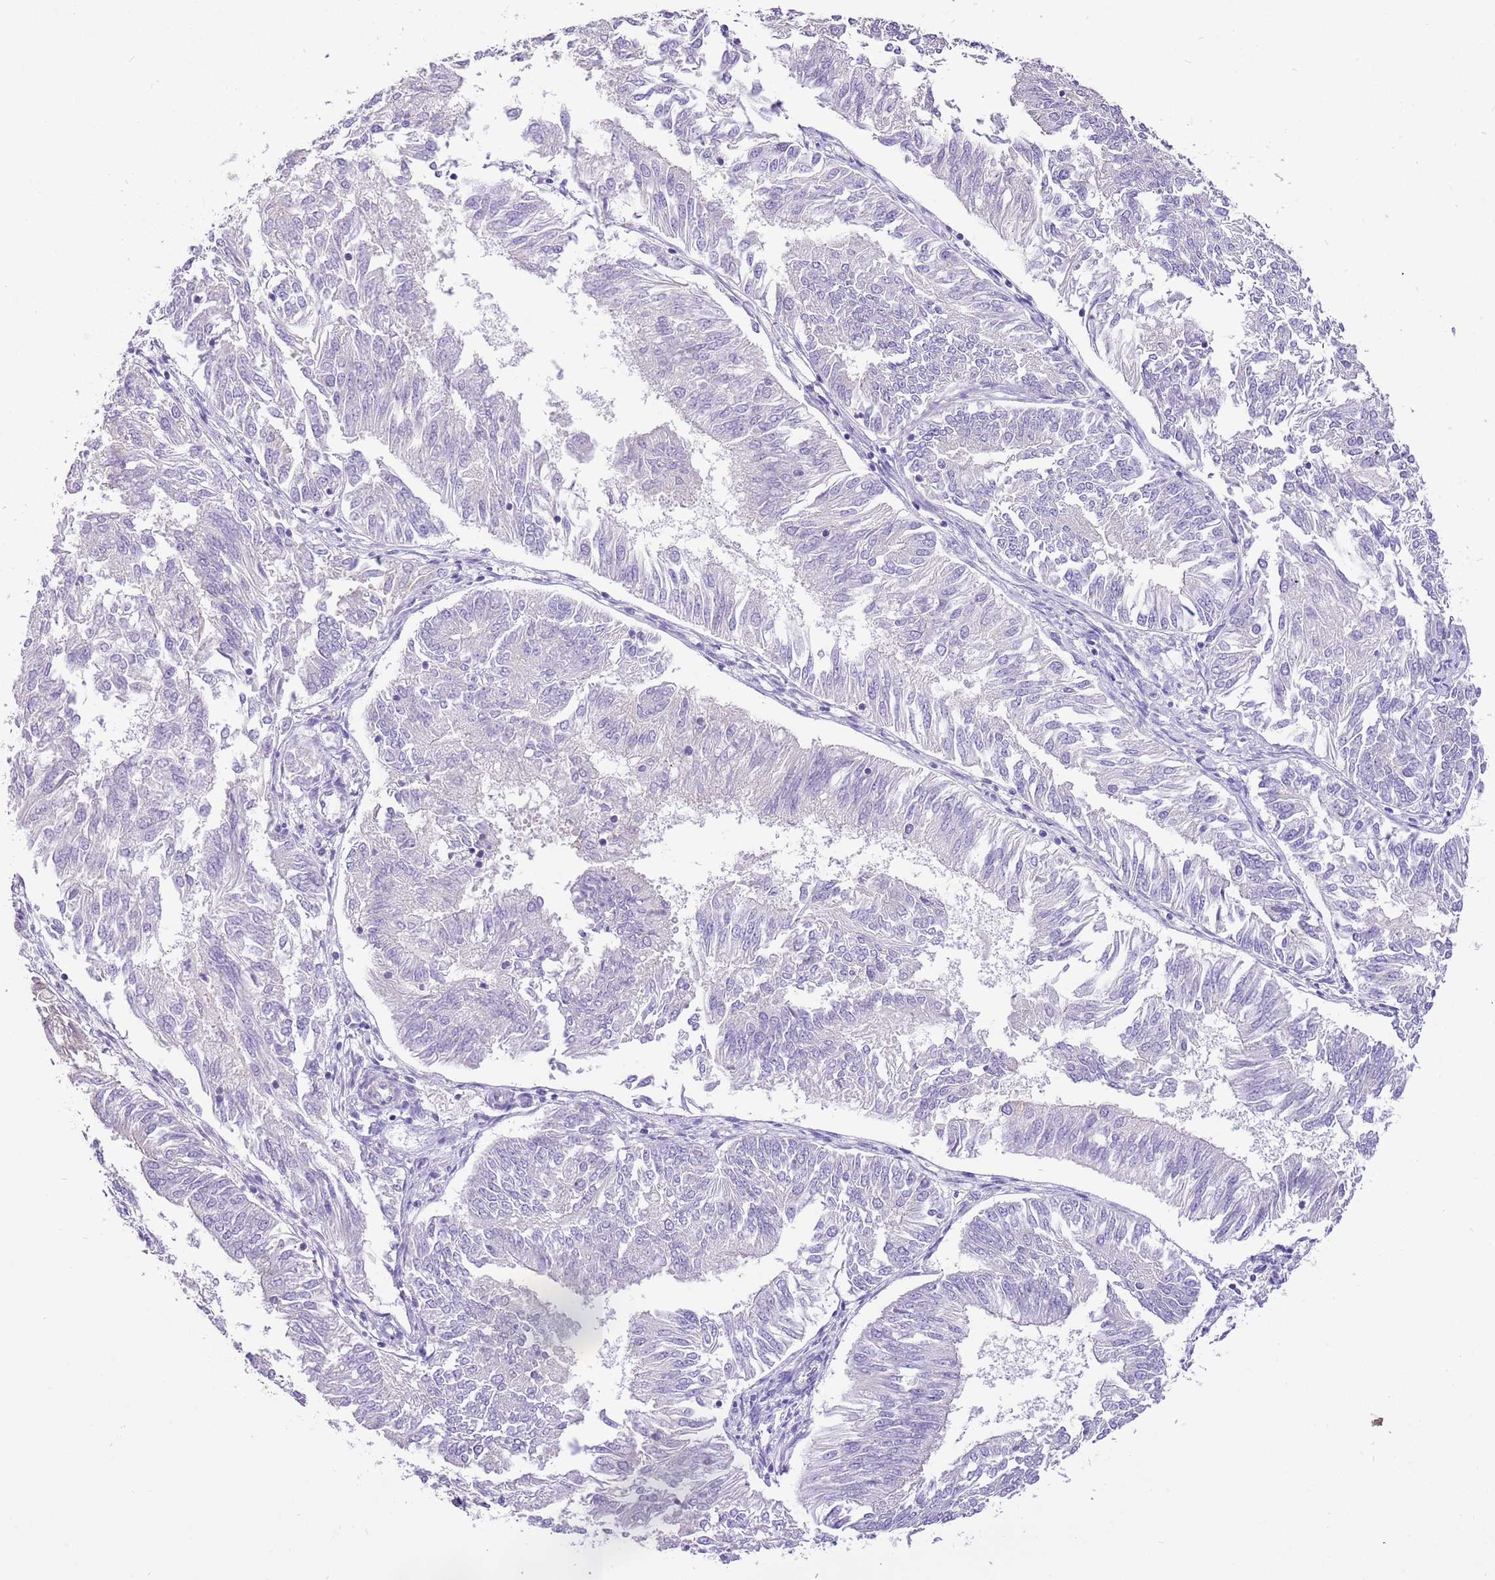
{"staining": {"intensity": "negative", "quantity": "none", "location": "none"}, "tissue": "endometrial cancer", "cell_type": "Tumor cells", "image_type": "cancer", "snomed": [{"axis": "morphology", "description": "Adenocarcinoma, NOS"}, {"axis": "topography", "description": "Endometrium"}], "caption": "The immunohistochemistry image has no significant expression in tumor cells of adenocarcinoma (endometrial) tissue.", "gene": "RFK", "patient": {"sex": "female", "age": 58}}